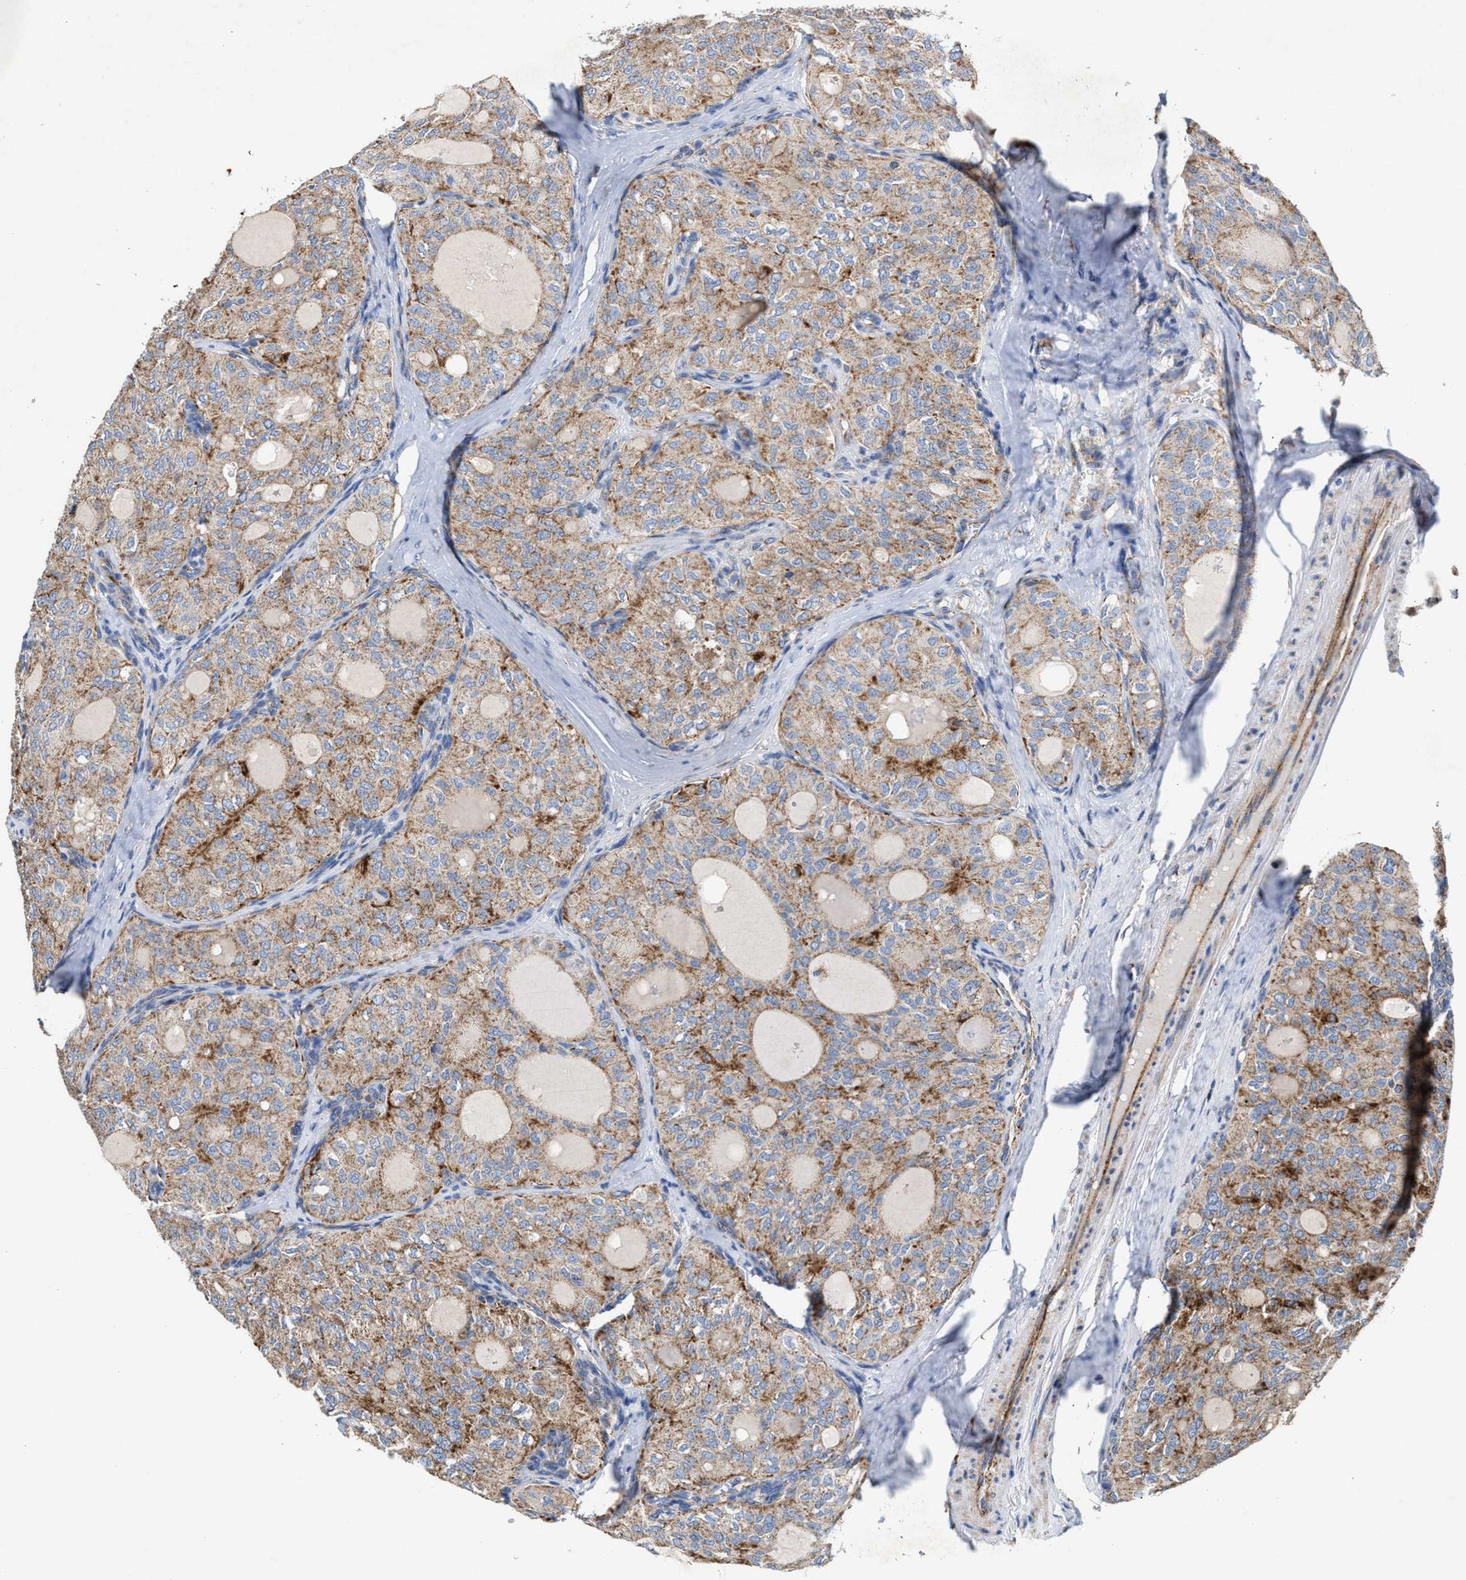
{"staining": {"intensity": "moderate", "quantity": ">75%", "location": "cytoplasmic/membranous"}, "tissue": "thyroid cancer", "cell_type": "Tumor cells", "image_type": "cancer", "snomed": [{"axis": "morphology", "description": "Follicular adenoma carcinoma, NOS"}, {"axis": "topography", "description": "Thyroid gland"}], "caption": "Follicular adenoma carcinoma (thyroid) stained with immunohistochemistry exhibits moderate cytoplasmic/membranous positivity in about >75% of tumor cells. (Stains: DAB (3,3'-diaminobenzidine) in brown, nuclei in blue, Microscopy: brightfield microscopy at high magnification).", "gene": "MECR", "patient": {"sex": "male", "age": 75}}